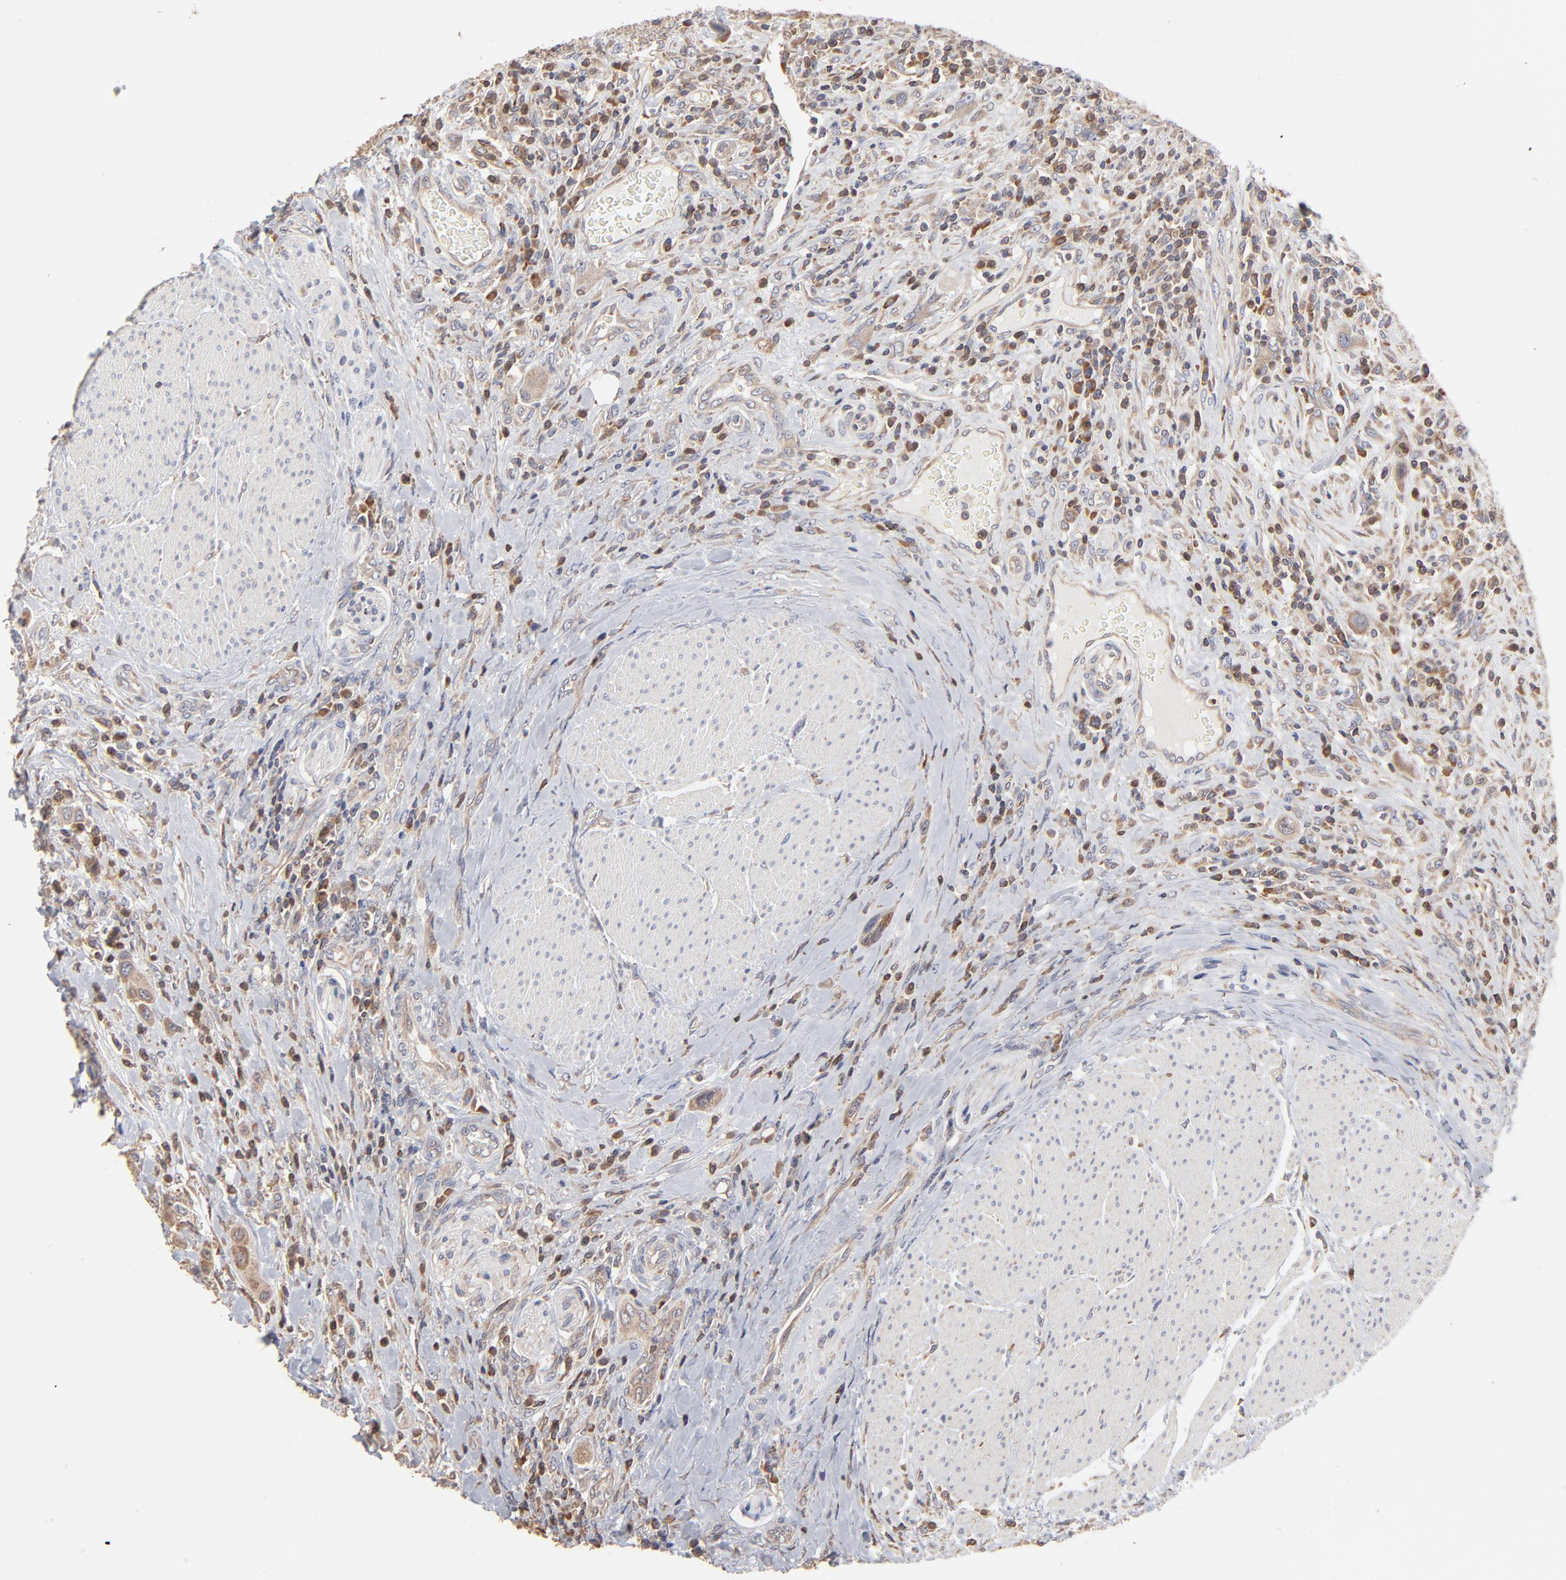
{"staining": {"intensity": "moderate", "quantity": ">75%", "location": "cytoplasmic/membranous"}, "tissue": "urothelial cancer", "cell_type": "Tumor cells", "image_type": "cancer", "snomed": [{"axis": "morphology", "description": "Urothelial carcinoma, High grade"}, {"axis": "topography", "description": "Urinary bladder"}], "caption": "Protein expression analysis of high-grade urothelial carcinoma shows moderate cytoplasmic/membranous expression in about >75% of tumor cells.", "gene": "RNF213", "patient": {"sex": "male", "age": 50}}